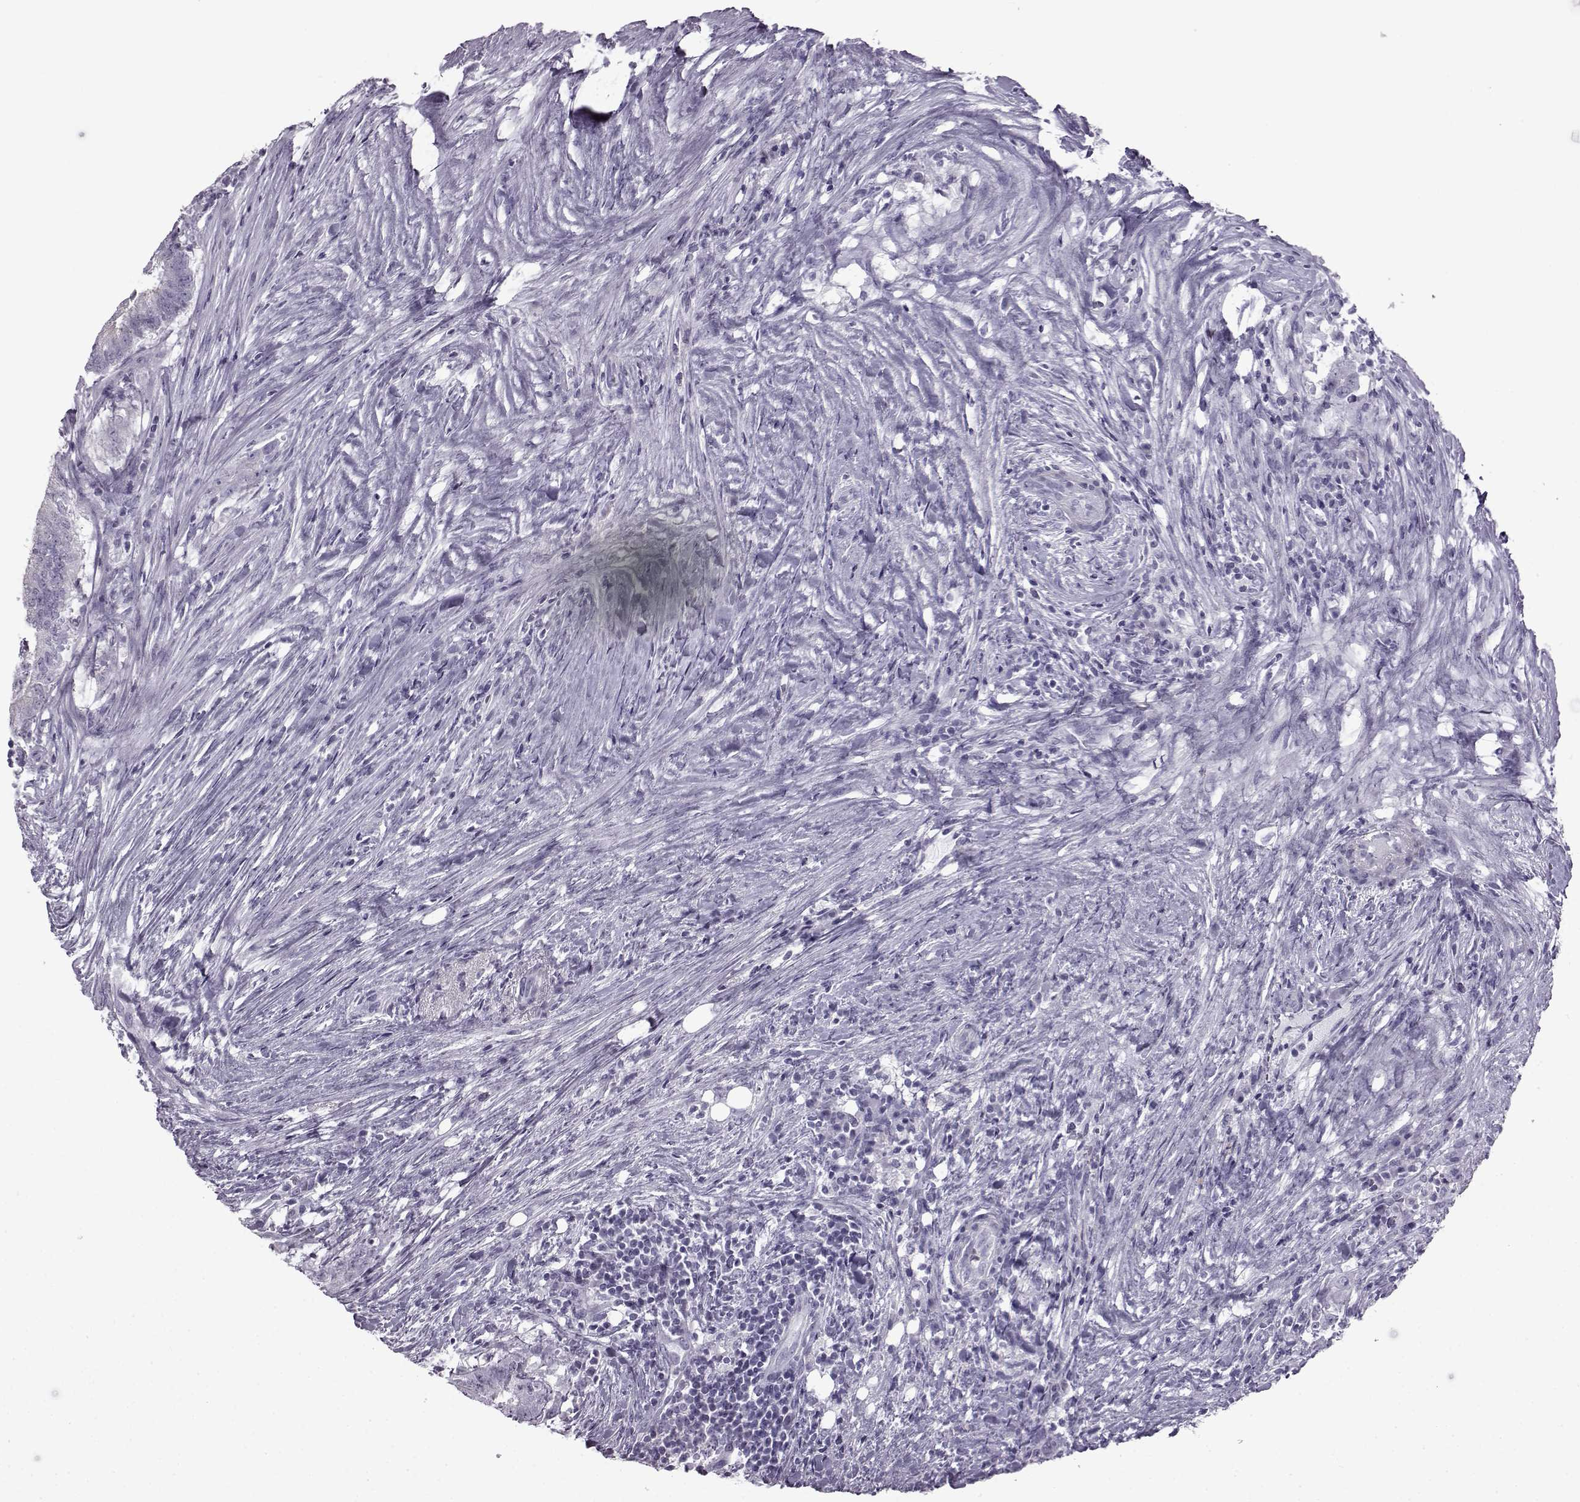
{"staining": {"intensity": "negative", "quantity": "none", "location": "none"}, "tissue": "colorectal cancer", "cell_type": "Tumor cells", "image_type": "cancer", "snomed": [{"axis": "morphology", "description": "Adenocarcinoma, NOS"}, {"axis": "topography", "description": "Colon"}], "caption": "Tumor cells are negative for protein expression in human colorectal cancer (adenocarcinoma).", "gene": "SLC28A2", "patient": {"sex": "female", "age": 43}}